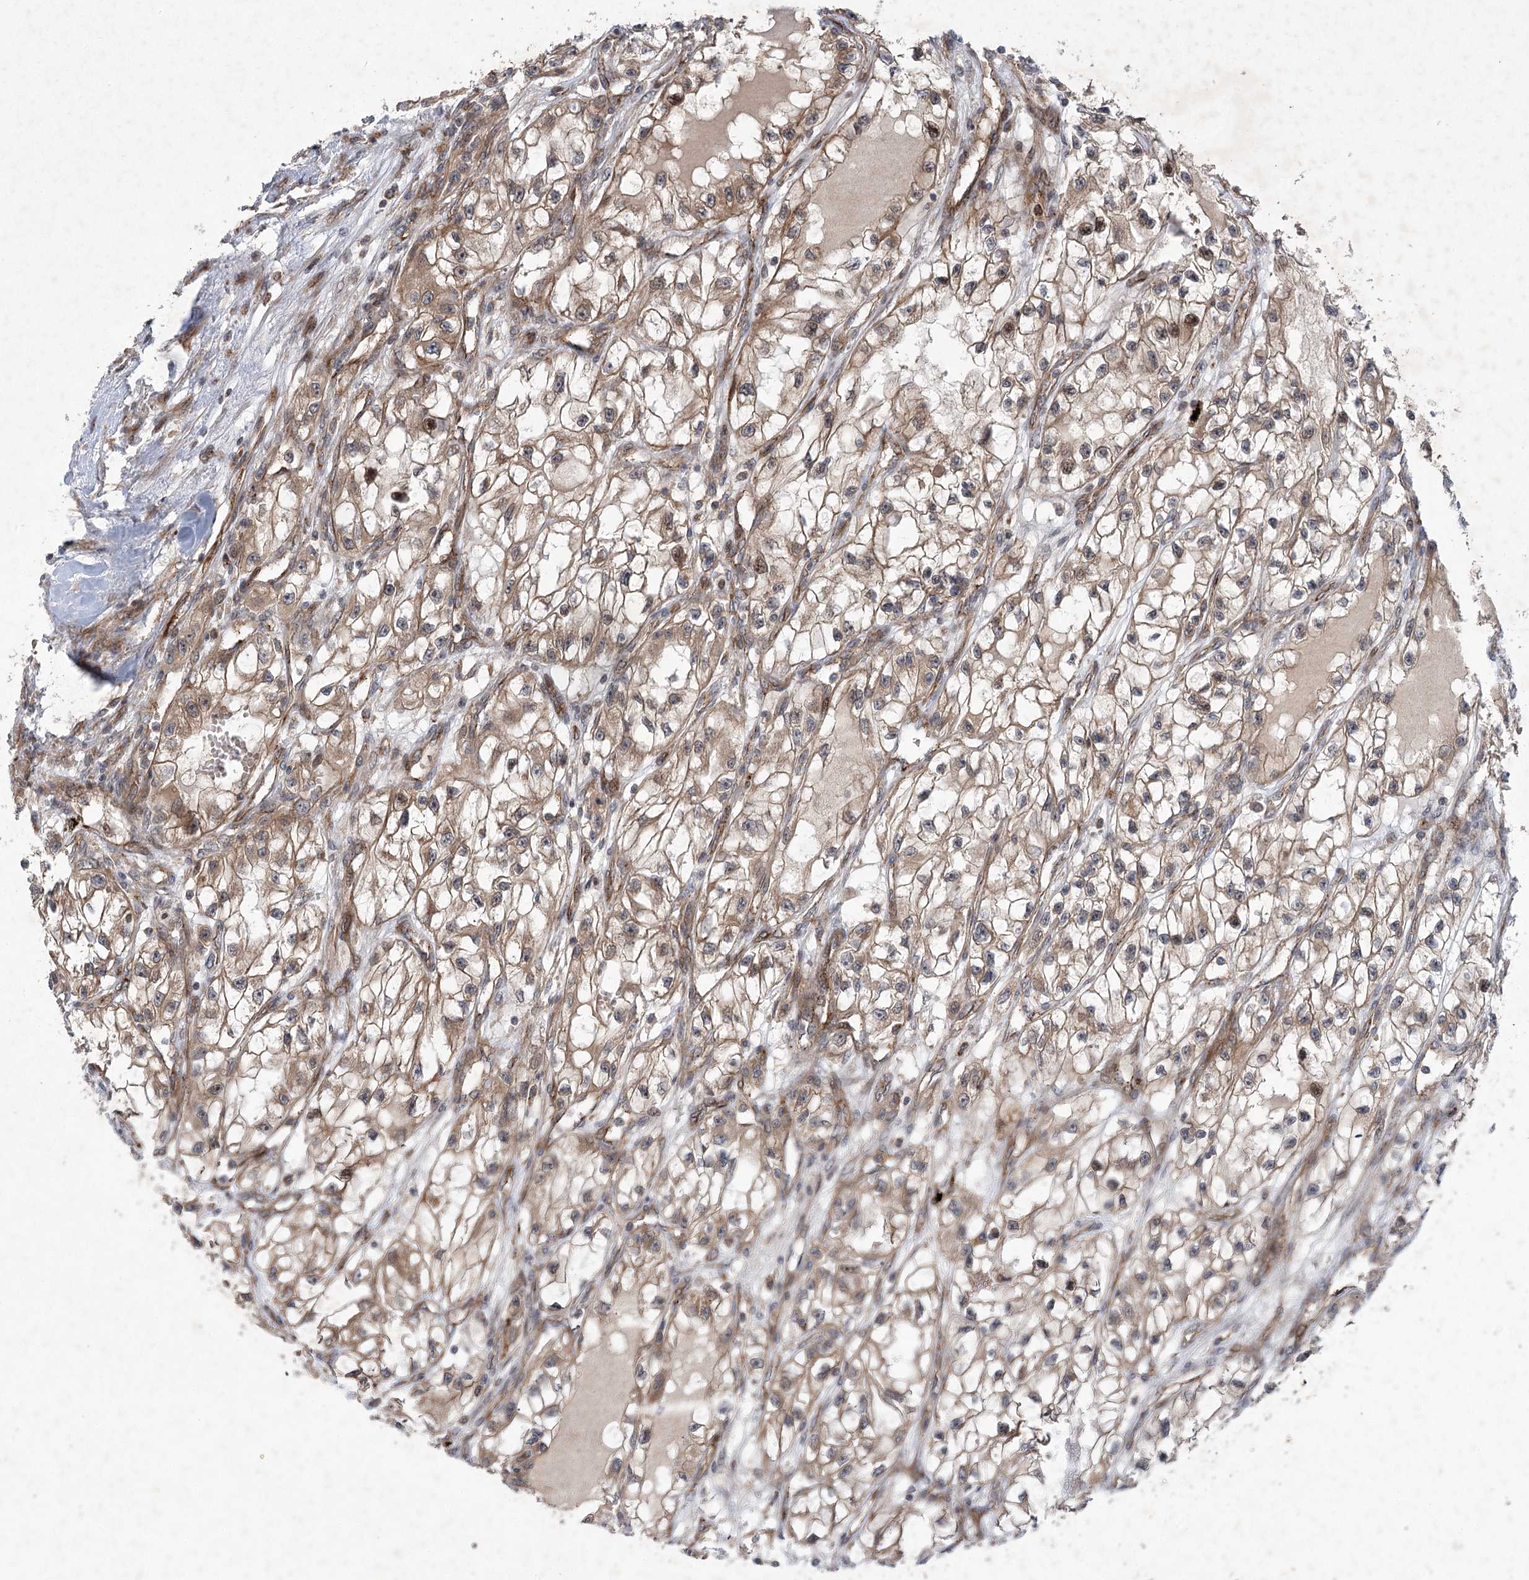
{"staining": {"intensity": "moderate", "quantity": ">75%", "location": "cytoplasmic/membranous"}, "tissue": "renal cancer", "cell_type": "Tumor cells", "image_type": "cancer", "snomed": [{"axis": "morphology", "description": "Adenocarcinoma, NOS"}, {"axis": "topography", "description": "Kidney"}], "caption": "Tumor cells display medium levels of moderate cytoplasmic/membranous staining in approximately >75% of cells in human adenocarcinoma (renal).", "gene": "METTL24", "patient": {"sex": "female", "age": 57}}